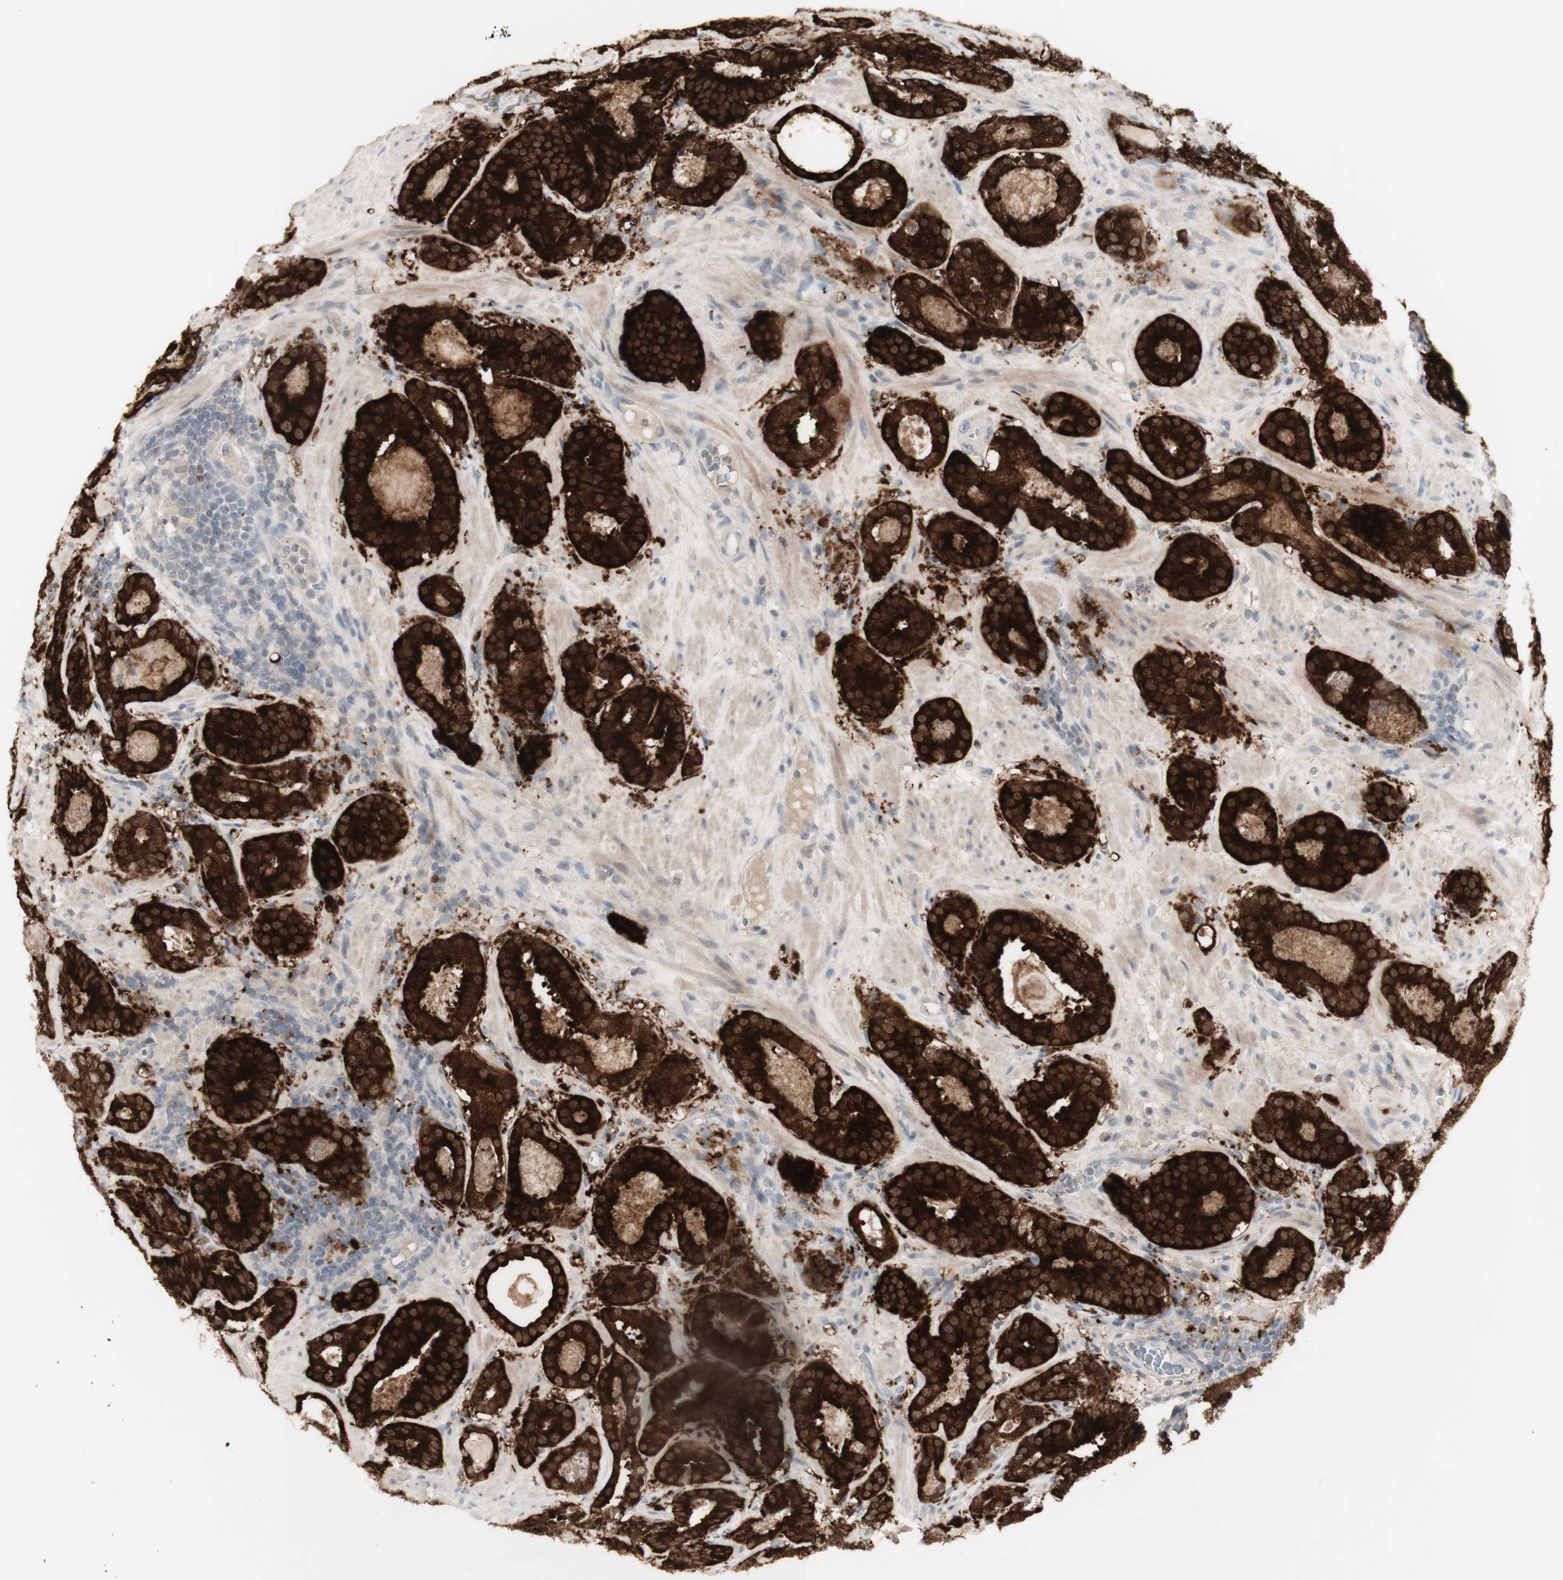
{"staining": {"intensity": "strong", "quantity": ">75%", "location": "cytoplasmic/membranous"}, "tissue": "prostate cancer", "cell_type": "Tumor cells", "image_type": "cancer", "snomed": [{"axis": "morphology", "description": "Adenocarcinoma, Low grade"}, {"axis": "topography", "description": "Prostate"}], "caption": "There is high levels of strong cytoplasmic/membranous positivity in tumor cells of low-grade adenocarcinoma (prostate), as demonstrated by immunohistochemical staining (brown color).", "gene": "C1orf116", "patient": {"sex": "male", "age": 69}}